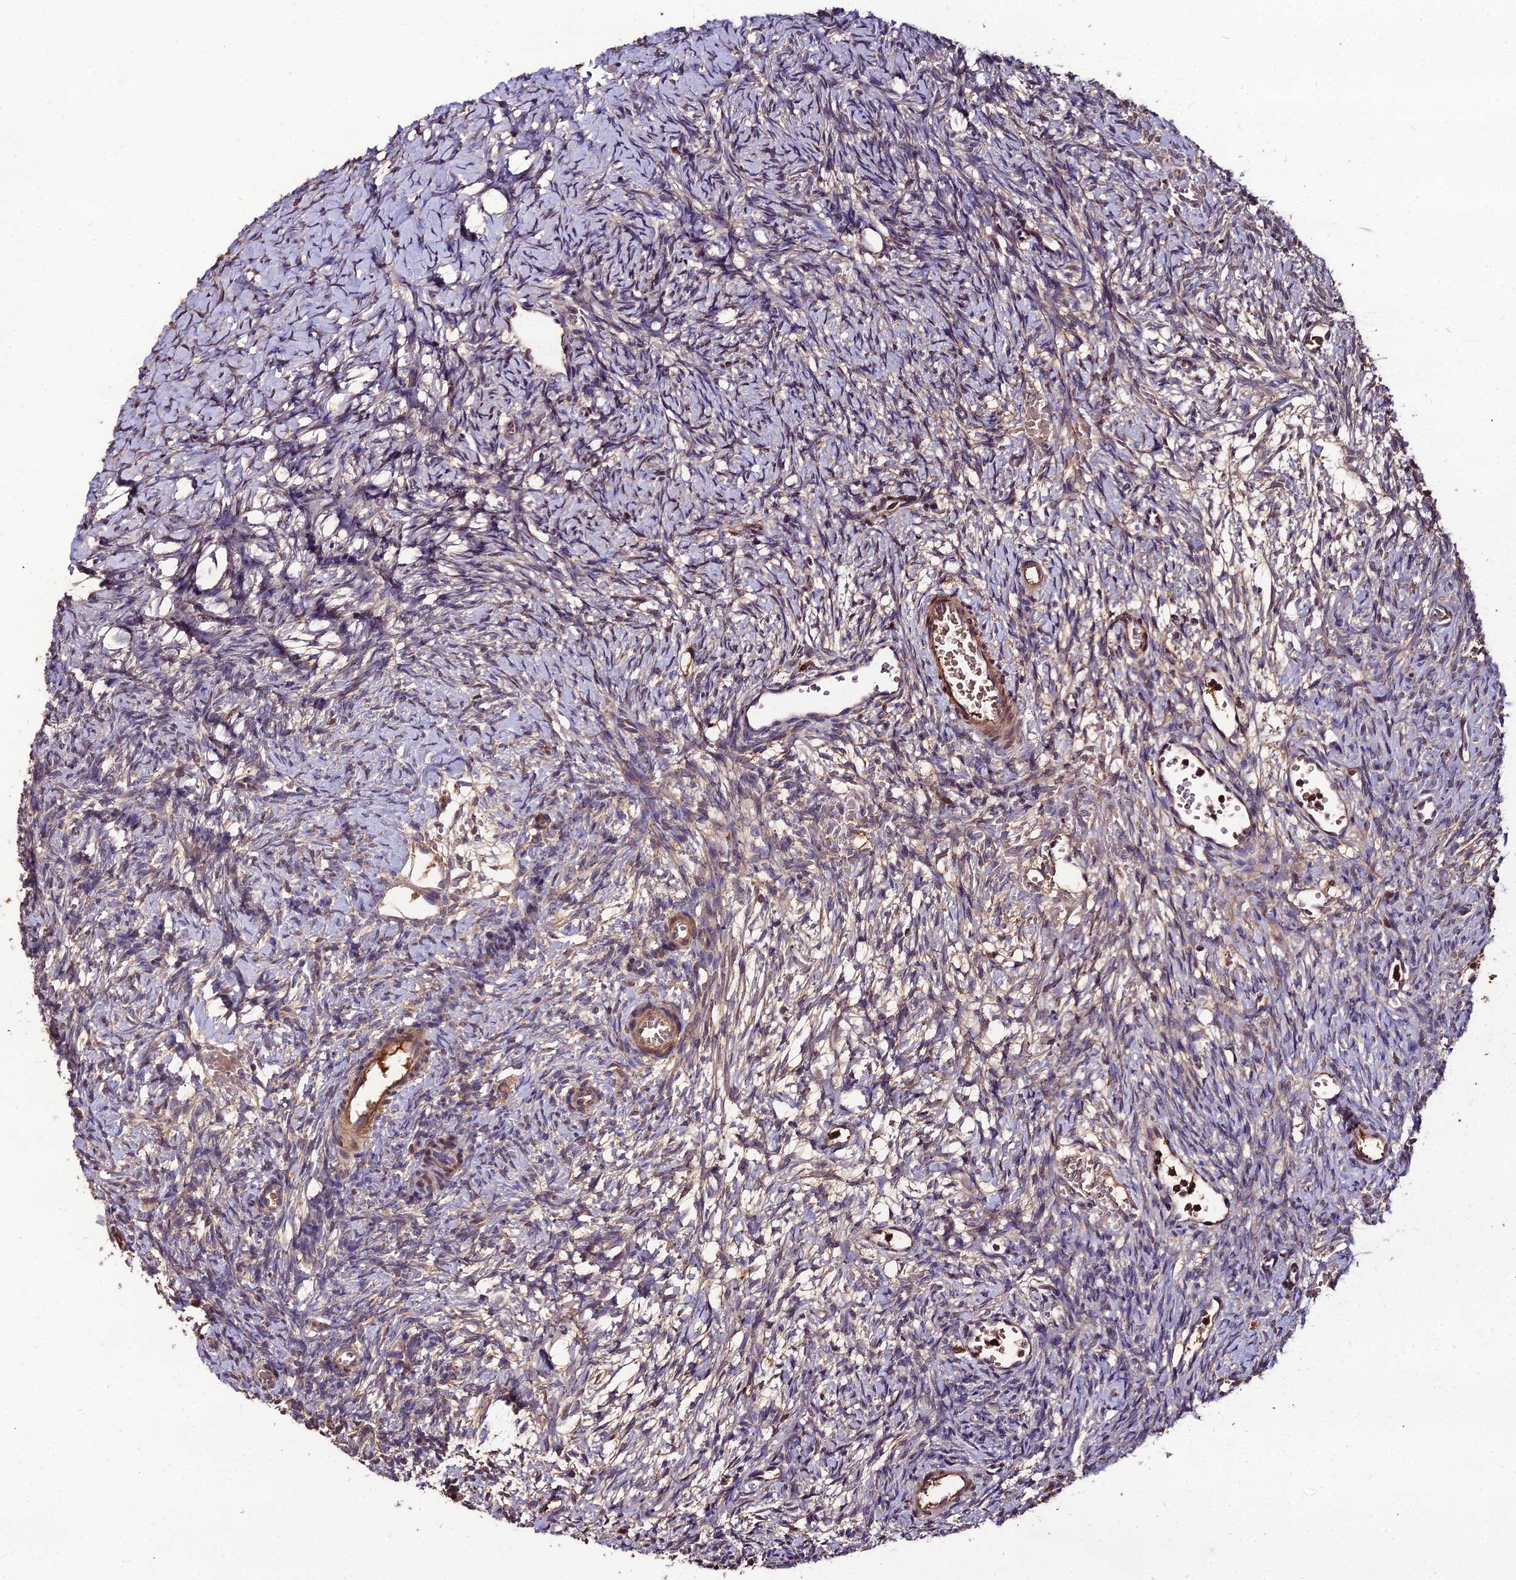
{"staining": {"intensity": "weak", "quantity": "<25%", "location": "cytoplasmic/membranous"}, "tissue": "ovary", "cell_type": "Ovarian stroma cells", "image_type": "normal", "snomed": [{"axis": "morphology", "description": "Normal tissue, NOS"}, {"axis": "topography", "description": "Ovary"}], "caption": "Ovary stained for a protein using immunohistochemistry exhibits no expression ovarian stroma cells.", "gene": "KCTD16", "patient": {"sex": "female", "age": 39}}